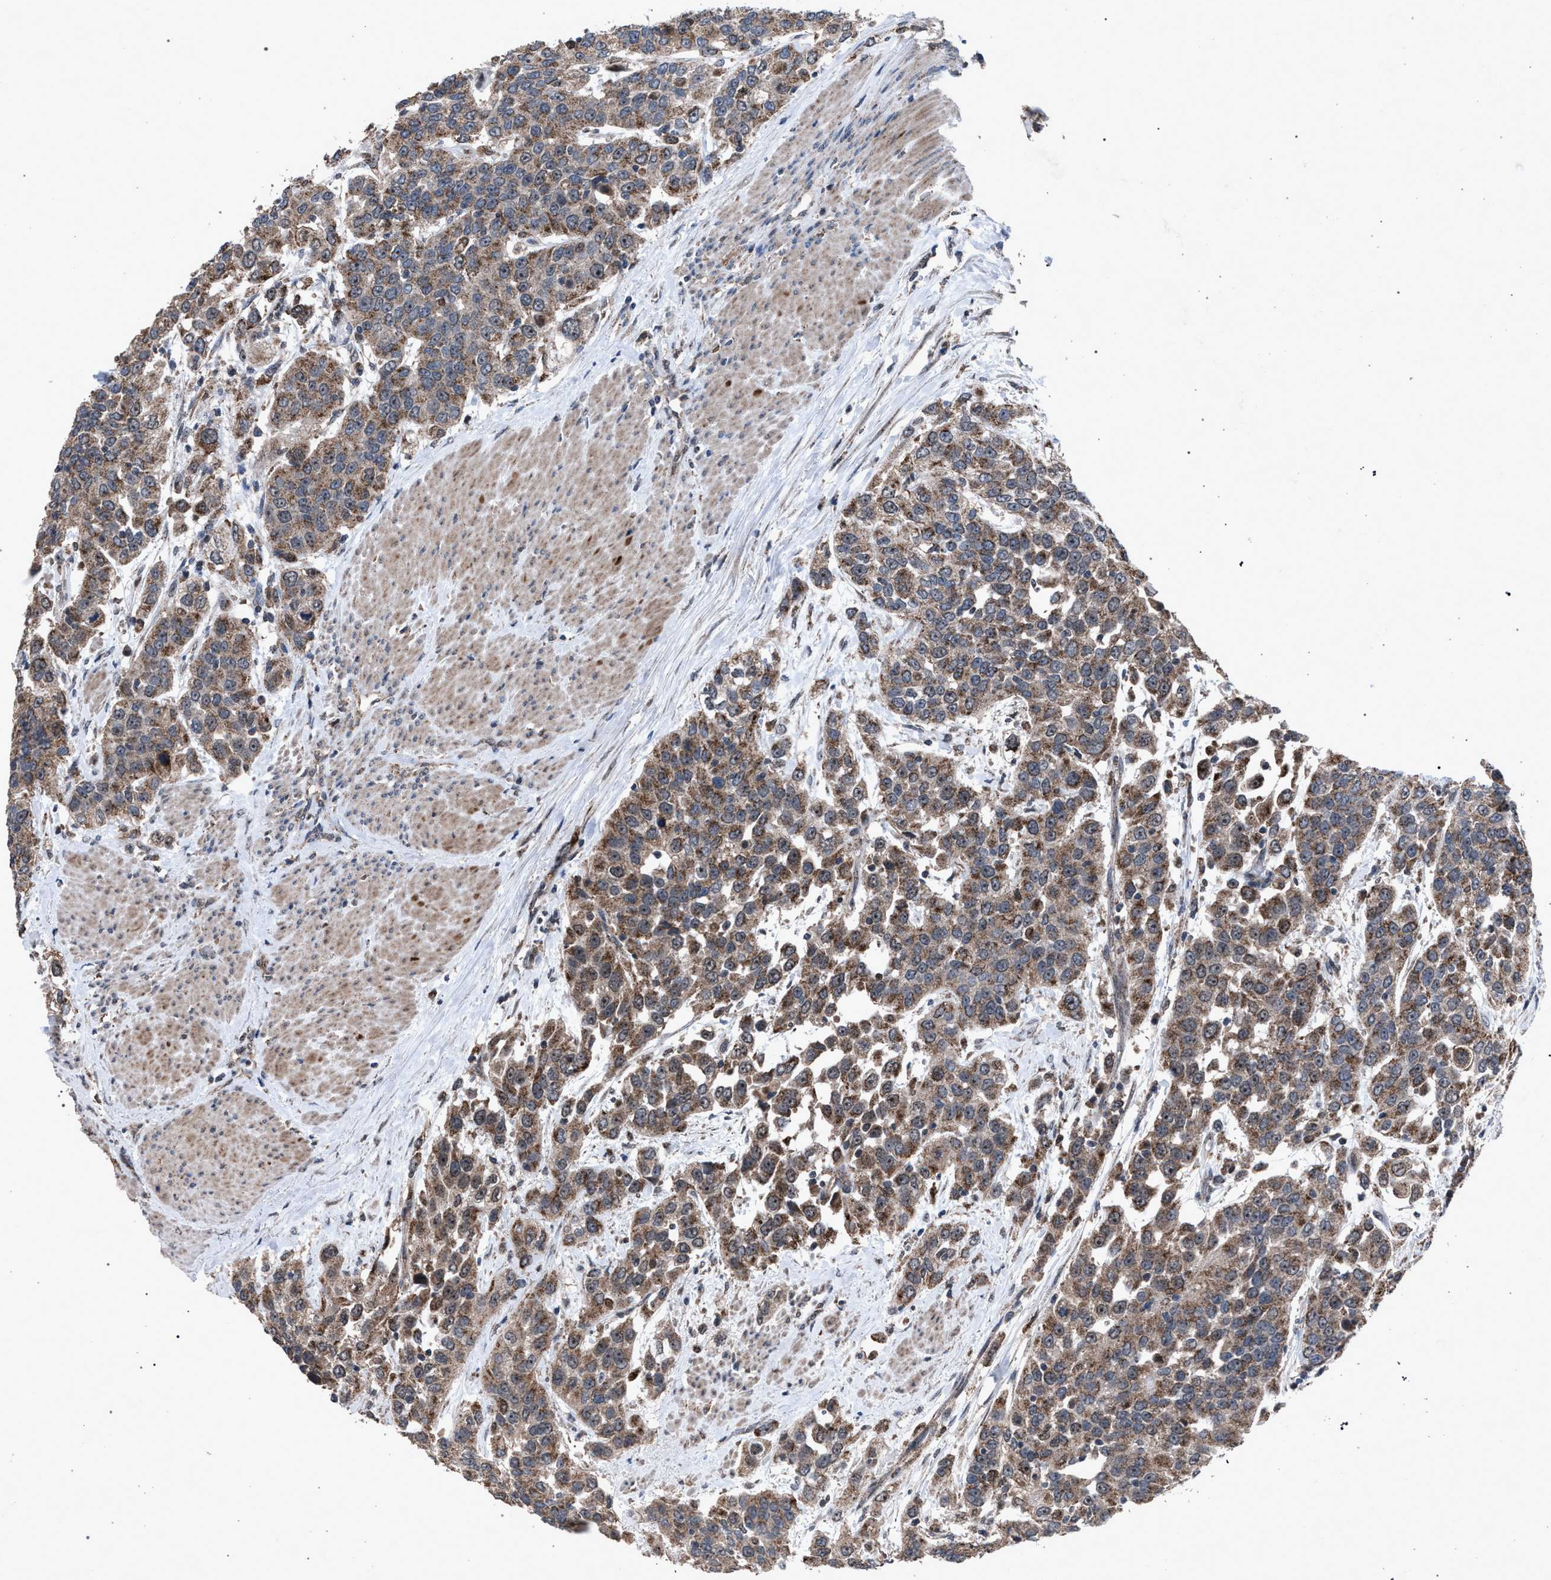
{"staining": {"intensity": "moderate", "quantity": ">75%", "location": "cytoplasmic/membranous"}, "tissue": "urothelial cancer", "cell_type": "Tumor cells", "image_type": "cancer", "snomed": [{"axis": "morphology", "description": "Urothelial carcinoma, High grade"}, {"axis": "topography", "description": "Urinary bladder"}], "caption": "IHC of urothelial carcinoma (high-grade) displays medium levels of moderate cytoplasmic/membranous staining in approximately >75% of tumor cells. (DAB (3,3'-diaminobenzidine) IHC with brightfield microscopy, high magnification).", "gene": "HSD17B4", "patient": {"sex": "female", "age": 80}}